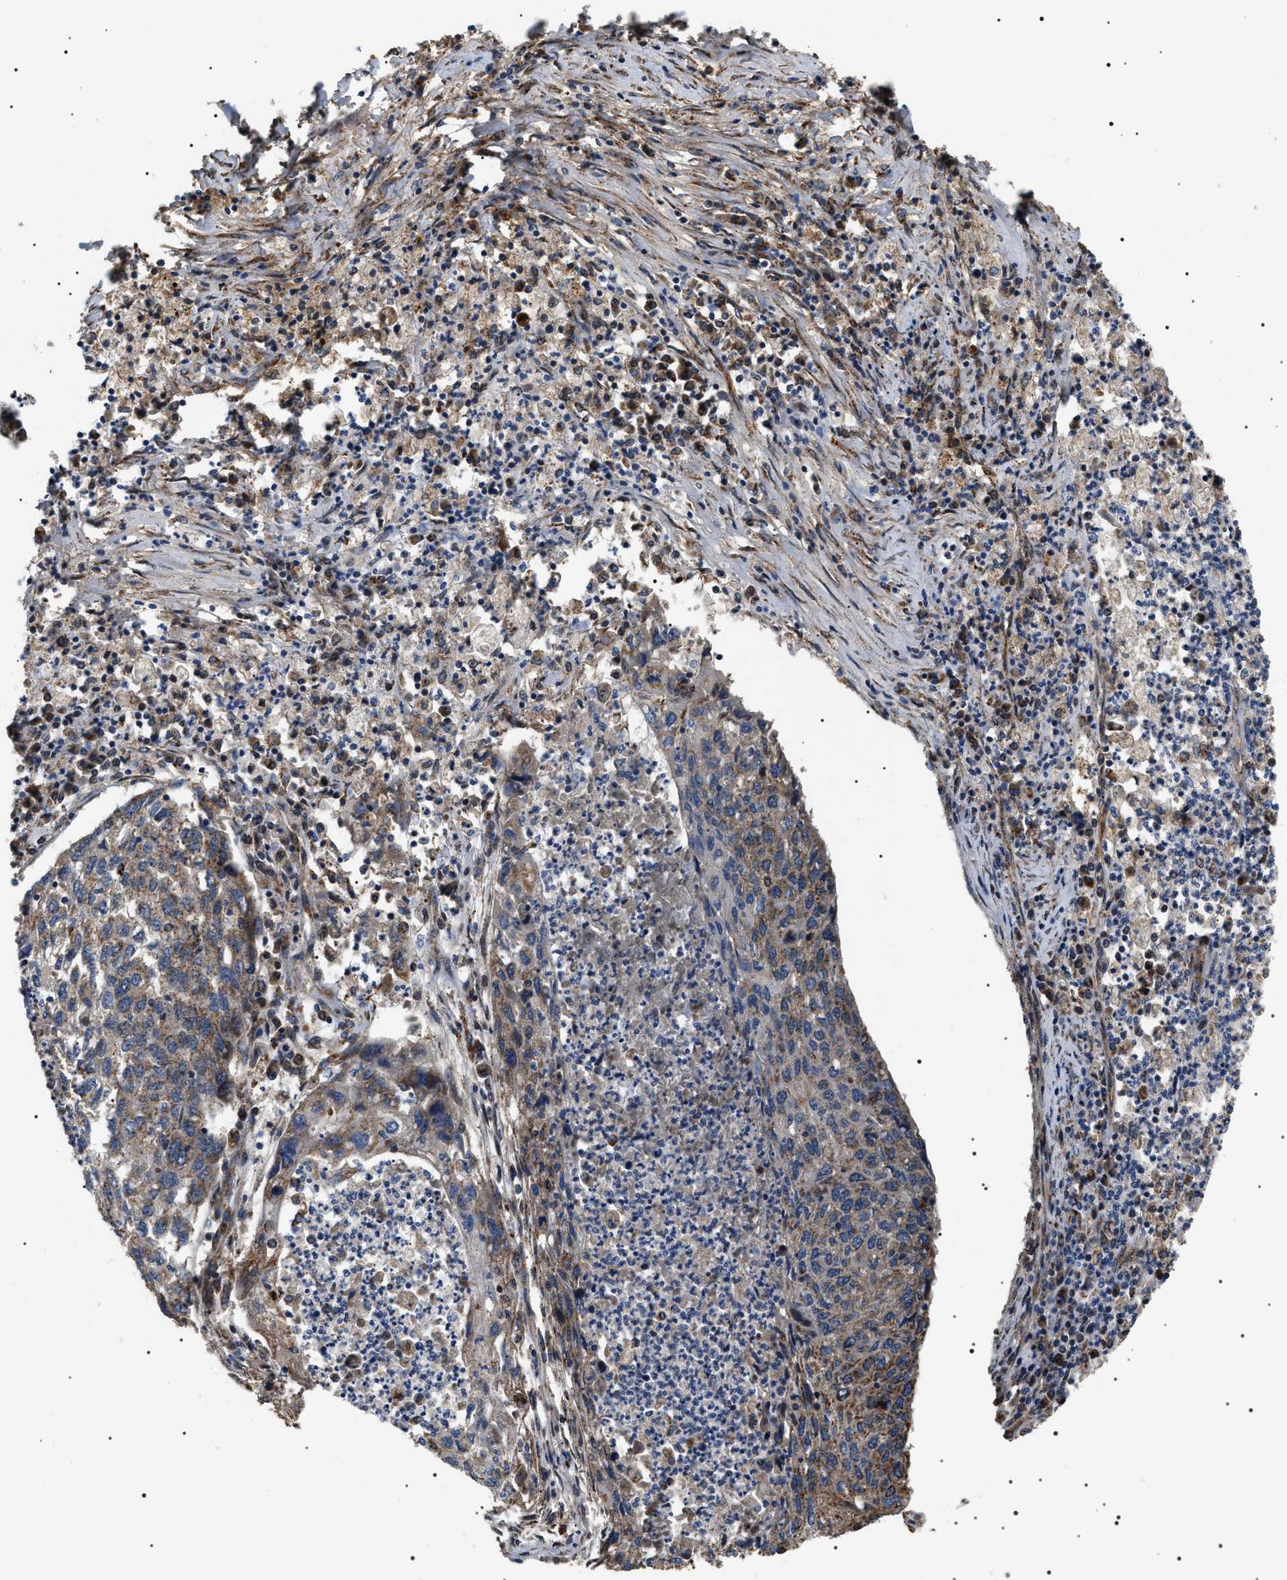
{"staining": {"intensity": "moderate", "quantity": ">75%", "location": "cytoplasmic/membranous"}, "tissue": "lung cancer", "cell_type": "Tumor cells", "image_type": "cancer", "snomed": [{"axis": "morphology", "description": "Squamous cell carcinoma, NOS"}, {"axis": "topography", "description": "Lung"}], "caption": "This histopathology image shows squamous cell carcinoma (lung) stained with immunohistochemistry (IHC) to label a protein in brown. The cytoplasmic/membranous of tumor cells show moderate positivity for the protein. Nuclei are counter-stained blue.", "gene": "ZBTB26", "patient": {"sex": "female", "age": 63}}